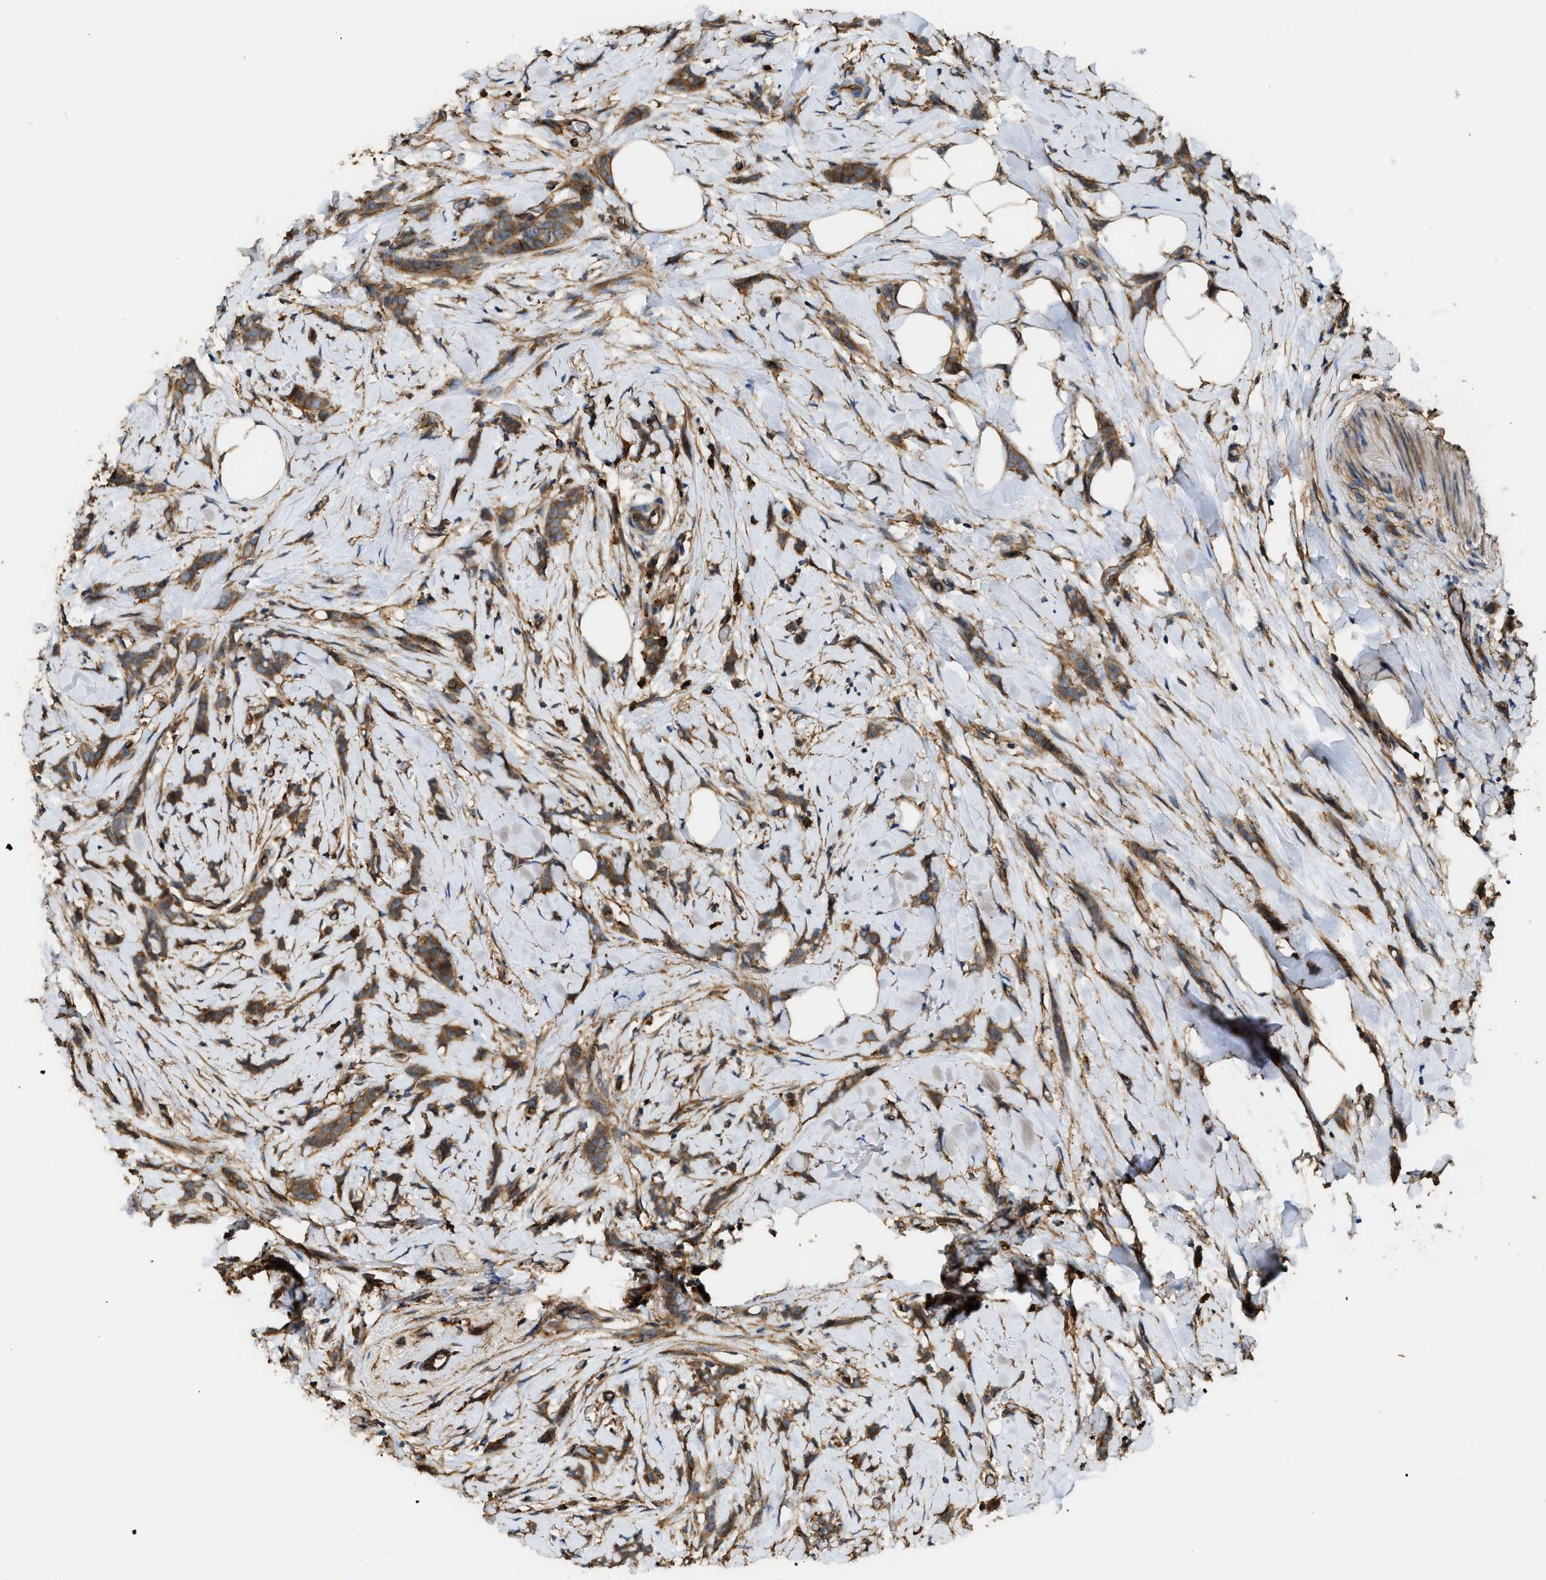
{"staining": {"intensity": "moderate", "quantity": ">75%", "location": "cytoplasmic/membranous"}, "tissue": "breast cancer", "cell_type": "Tumor cells", "image_type": "cancer", "snomed": [{"axis": "morphology", "description": "Lobular carcinoma, in situ"}, {"axis": "morphology", "description": "Lobular carcinoma"}, {"axis": "topography", "description": "Breast"}], "caption": "A high-resolution micrograph shows IHC staining of breast cancer (lobular carcinoma in situ), which shows moderate cytoplasmic/membranous positivity in approximately >75% of tumor cells.", "gene": "DDHD2", "patient": {"sex": "female", "age": 41}}